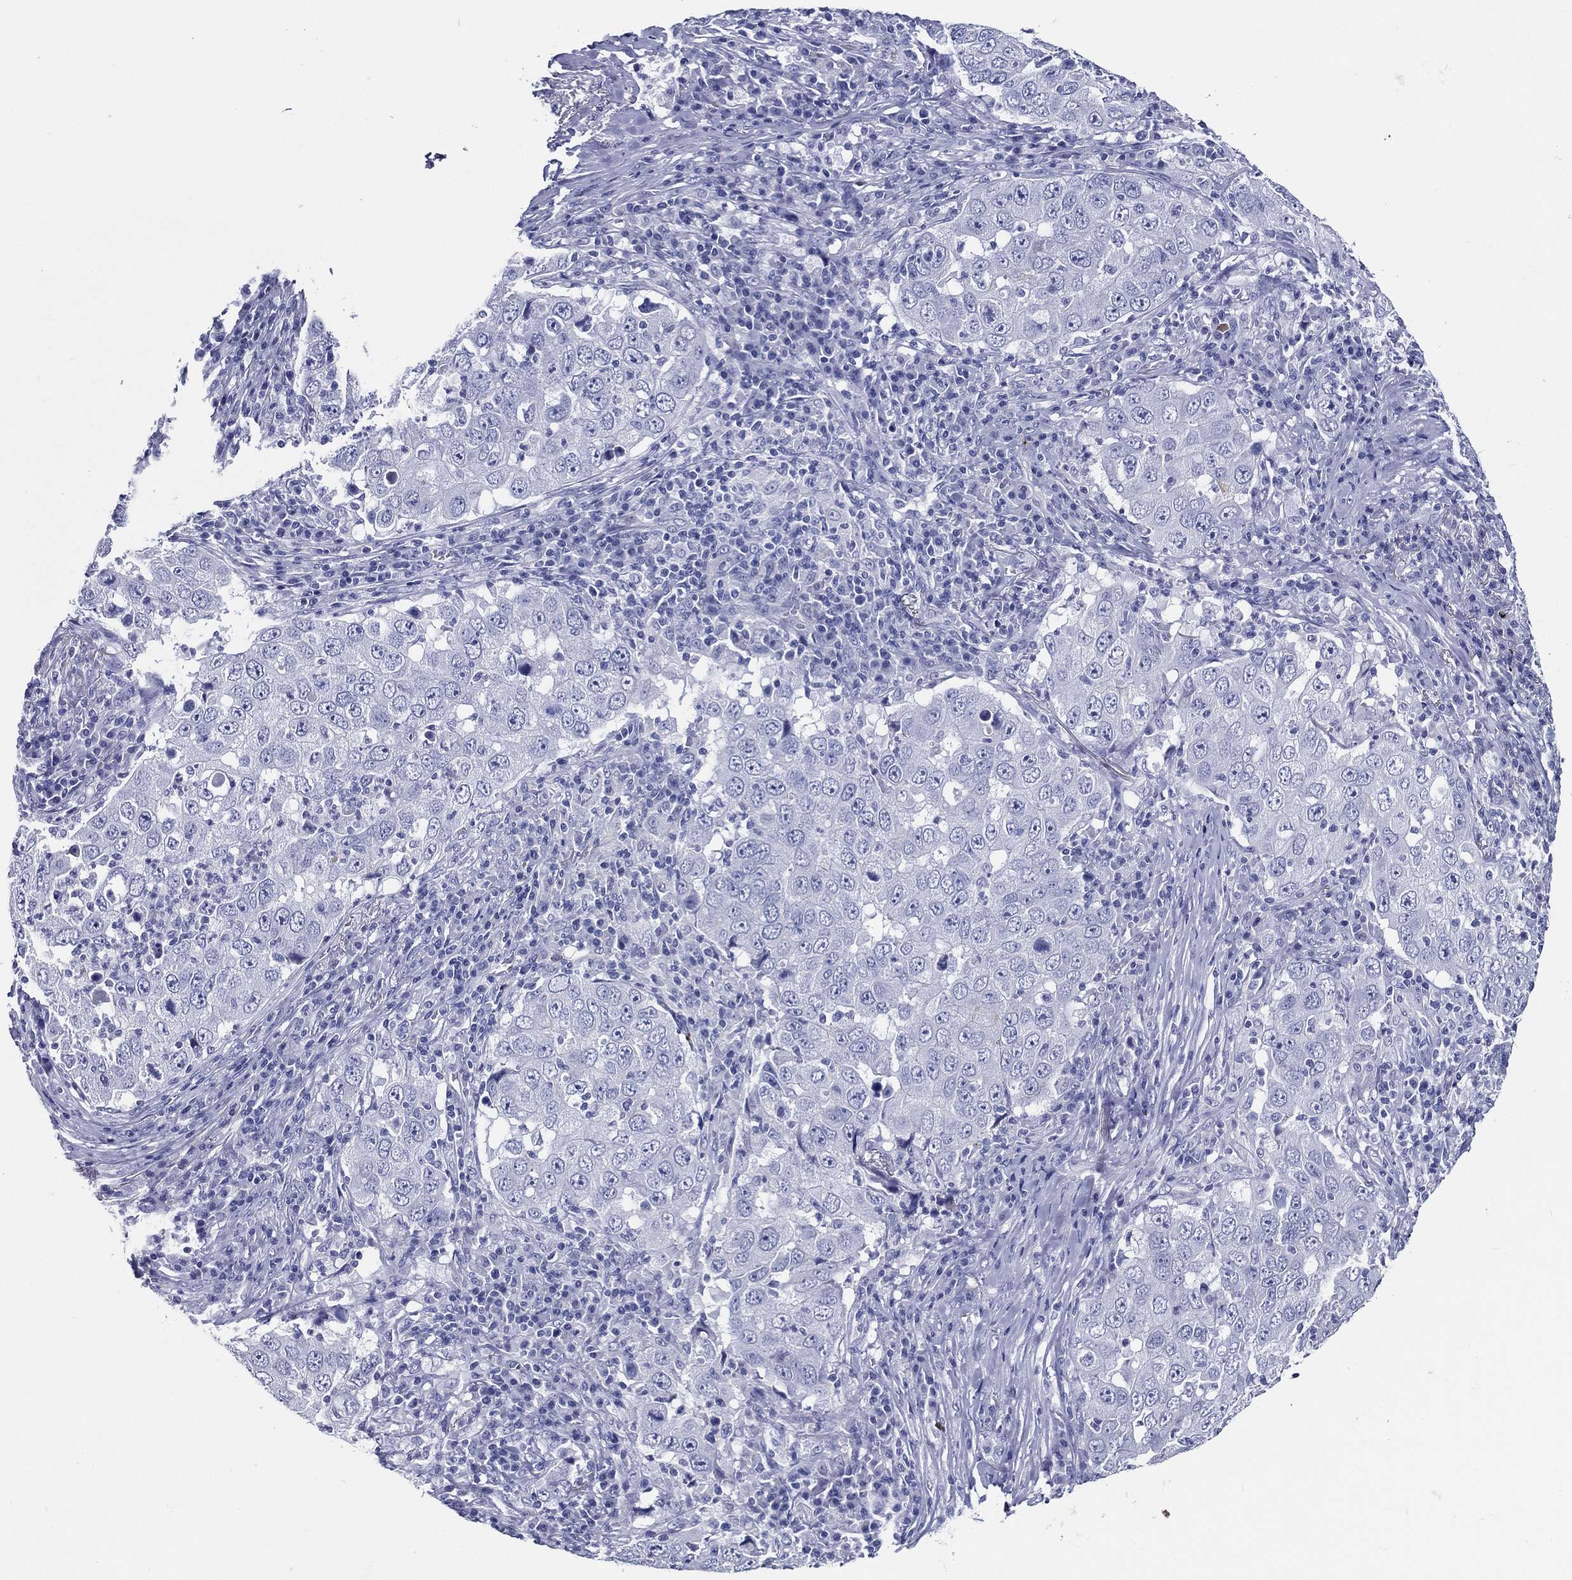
{"staining": {"intensity": "negative", "quantity": "none", "location": "none"}, "tissue": "lung cancer", "cell_type": "Tumor cells", "image_type": "cancer", "snomed": [{"axis": "morphology", "description": "Adenocarcinoma, NOS"}, {"axis": "topography", "description": "Lung"}], "caption": "Tumor cells are negative for protein expression in human adenocarcinoma (lung).", "gene": "ACE2", "patient": {"sex": "male", "age": 73}}